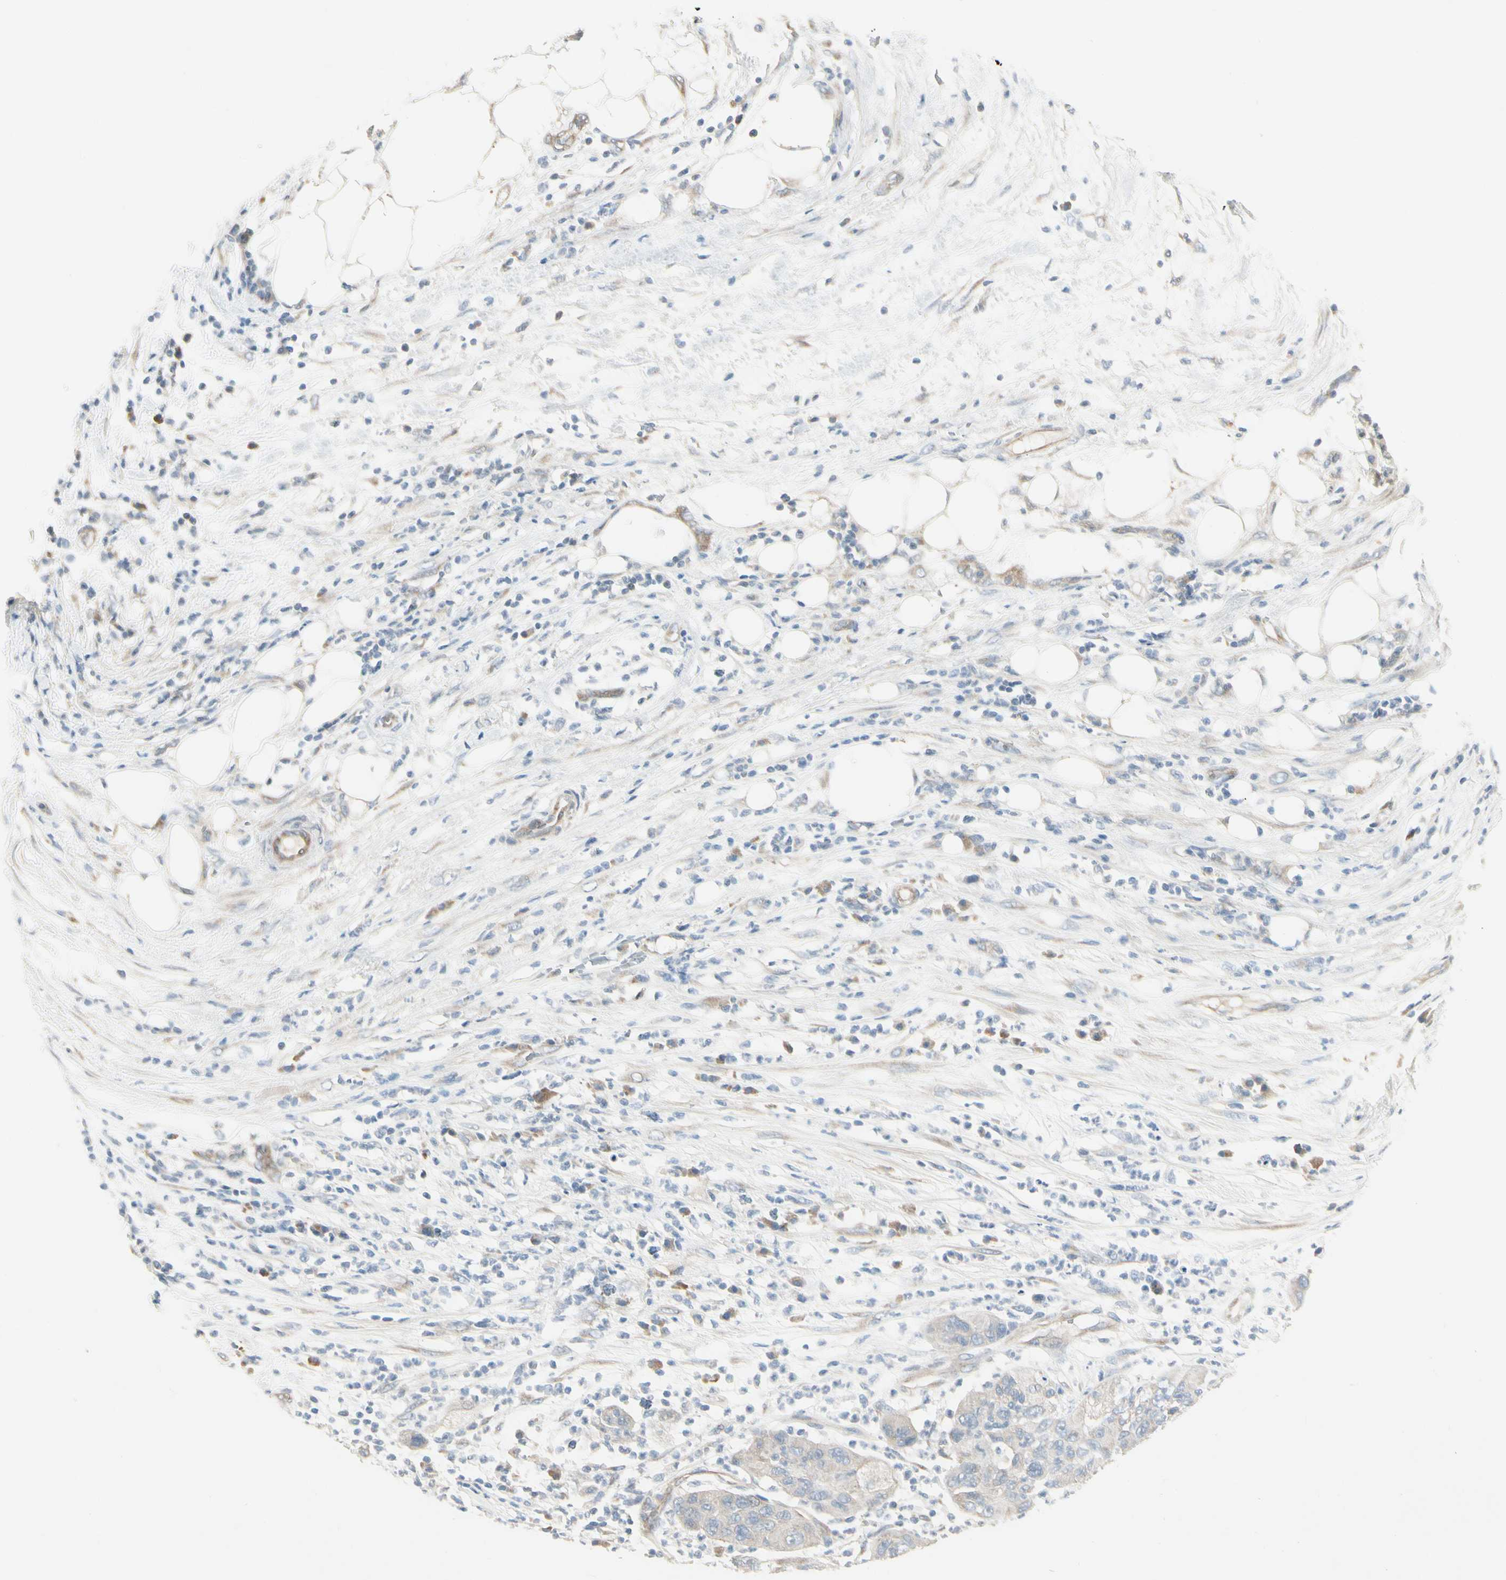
{"staining": {"intensity": "negative", "quantity": "none", "location": "none"}, "tissue": "pancreatic cancer", "cell_type": "Tumor cells", "image_type": "cancer", "snomed": [{"axis": "morphology", "description": "Adenocarcinoma, NOS"}, {"axis": "topography", "description": "Pancreas"}], "caption": "The IHC histopathology image has no significant positivity in tumor cells of pancreatic adenocarcinoma tissue. (Stains: DAB (3,3'-diaminobenzidine) immunohistochemistry with hematoxylin counter stain, Microscopy: brightfield microscopy at high magnification).", "gene": "SPINK4", "patient": {"sex": "female", "age": 78}}